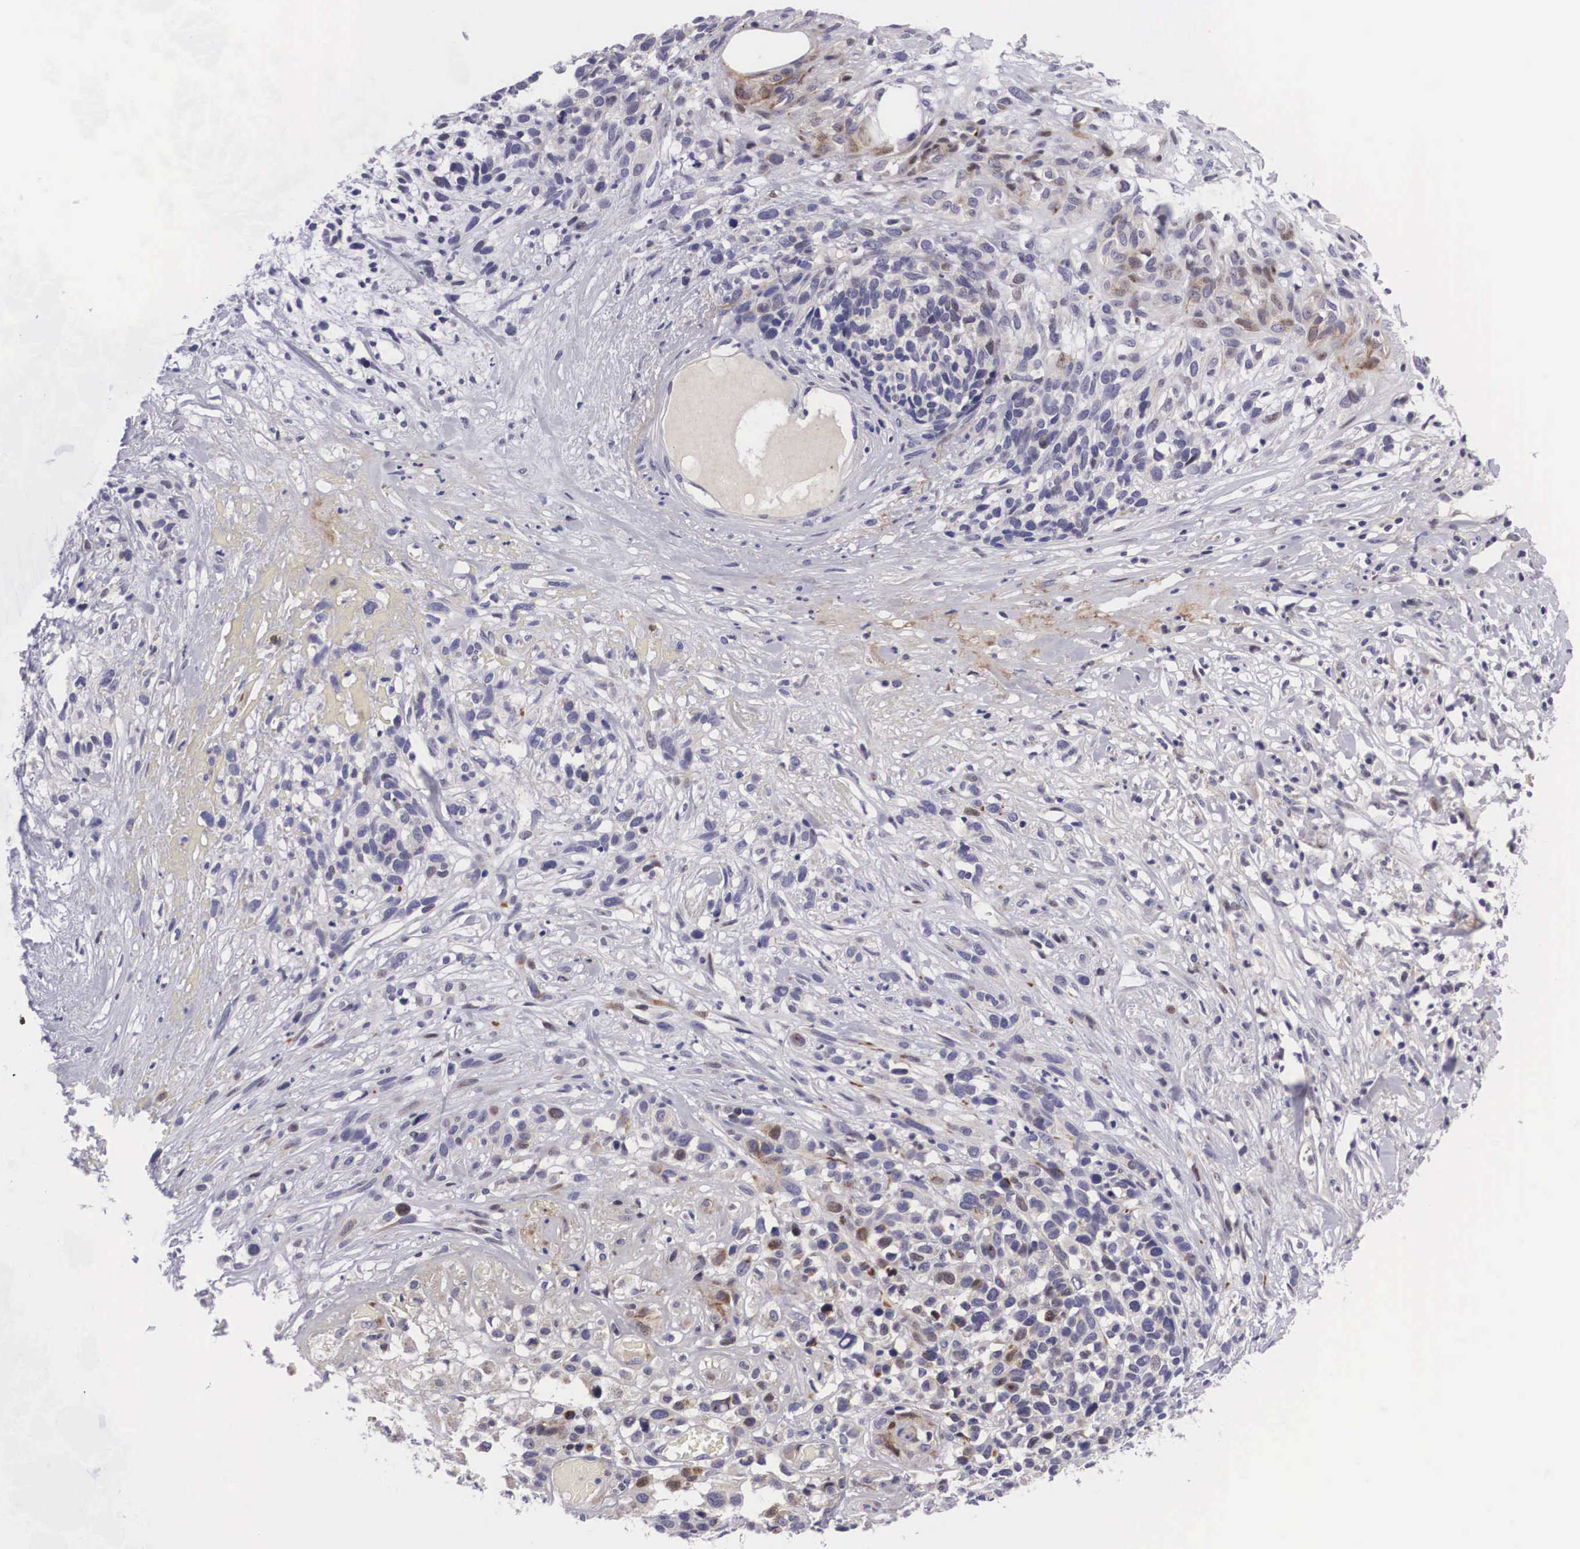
{"staining": {"intensity": "moderate", "quantity": "25%-75%", "location": "cytoplasmic/membranous,nuclear"}, "tissue": "melanoma", "cell_type": "Tumor cells", "image_type": "cancer", "snomed": [{"axis": "morphology", "description": "Malignant melanoma, NOS"}, {"axis": "topography", "description": "Skin"}], "caption": "Immunohistochemistry (DAB (3,3'-diaminobenzidine)) staining of human malignant melanoma reveals moderate cytoplasmic/membranous and nuclear protein positivity in about 25%-75% of tumor cells. (IHC, brightfield microscopy, high magnification).", "gene": "EMID1", "patient": {"sex": "female", "age": 85}}